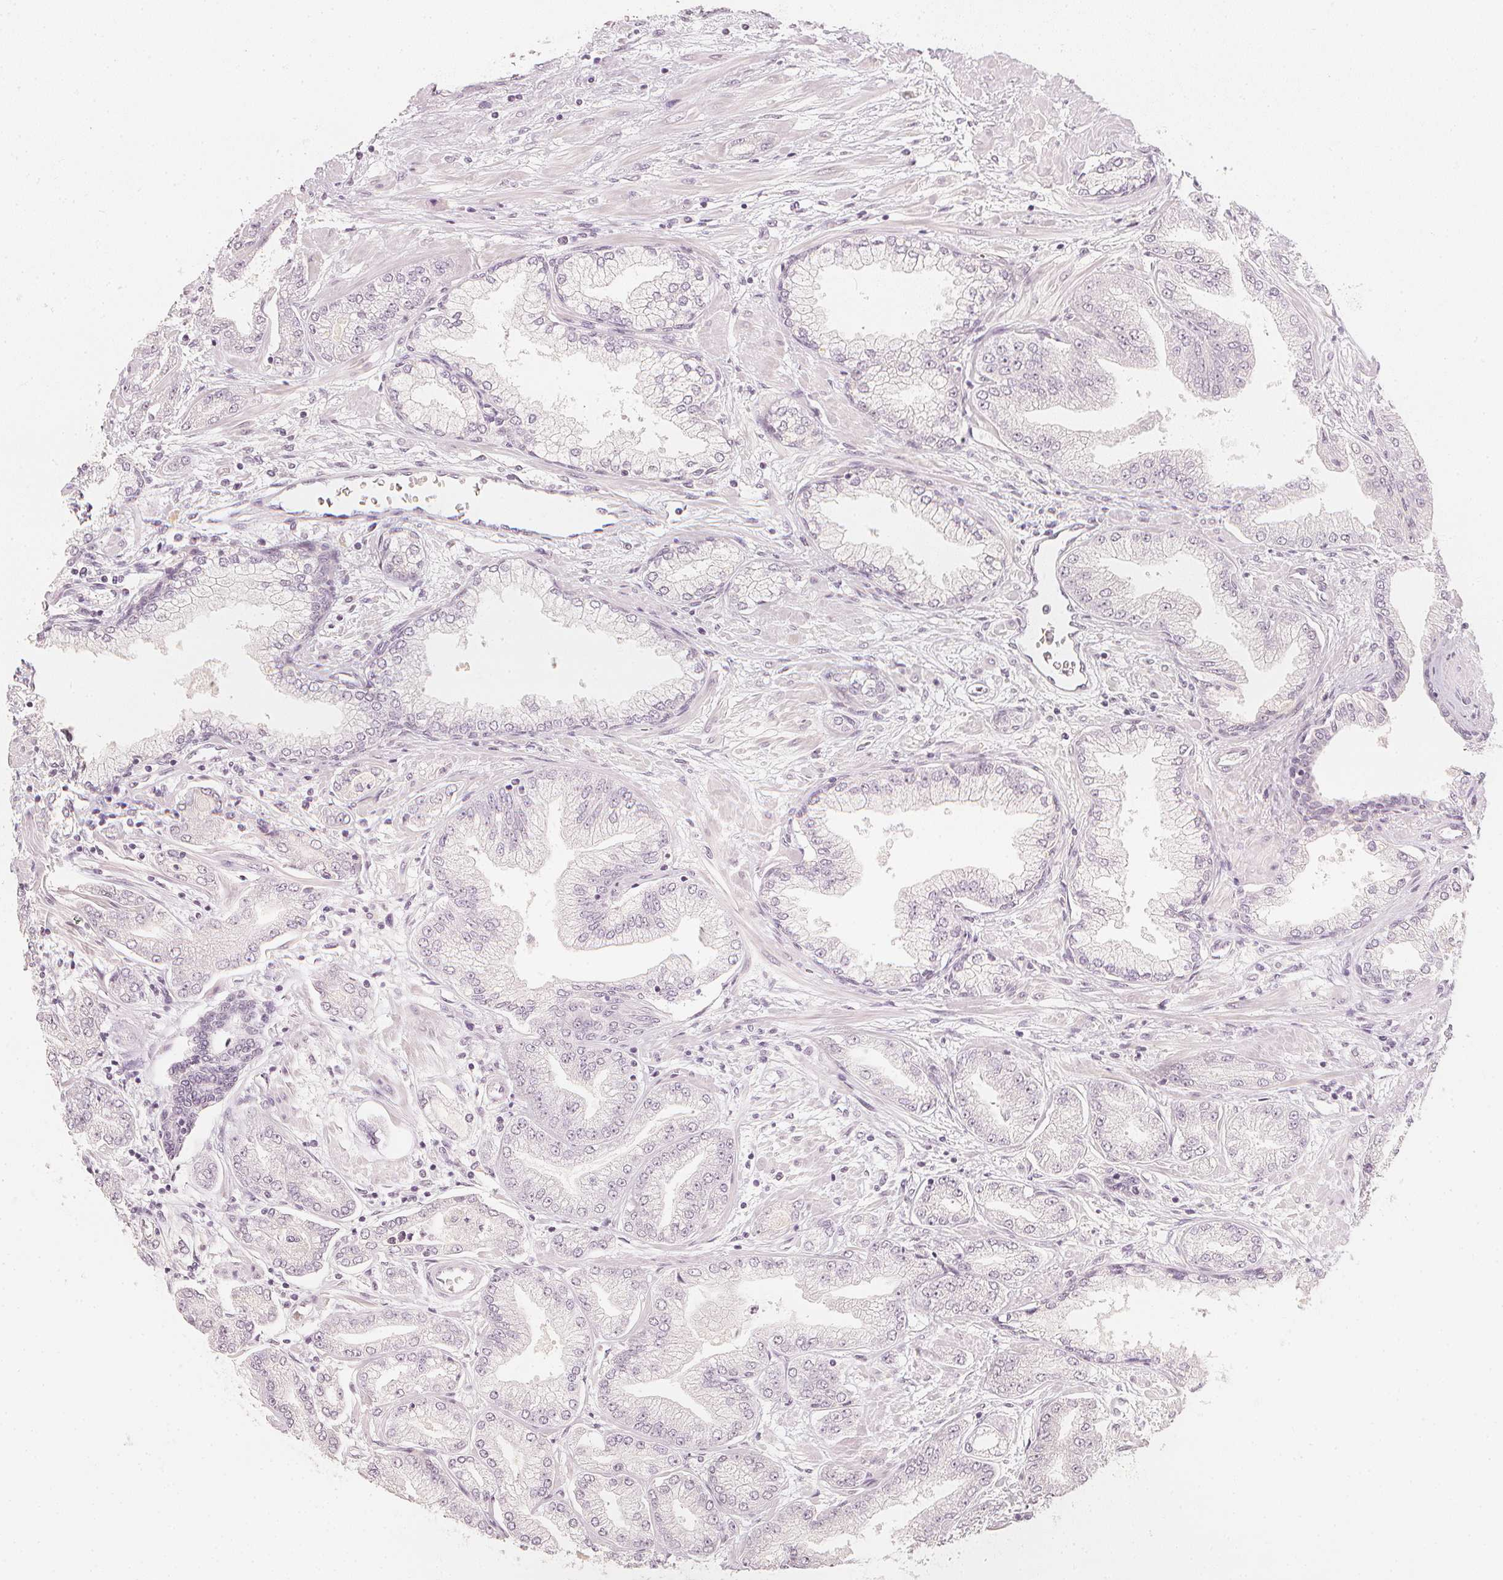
{"staining": {"intensity": "negative", "quantity": "none", "location": "none"}, "tissue": "prostate cancer", "cell_type": "Tumor cells", "image_type": "cancer", "snomed": [{"axis": "morphology", "description": "Adenocarcinoma, Low grade"}, {"axis": "topography", "description": "Prostate"}], "caption": "Immunohistochemistry (IHC) of human low-grade adenocarcinoma (prostate) displays no positivity in tumor cells.", "gene": "CALB1", "patient": {"sex": "male", "age": 55}}